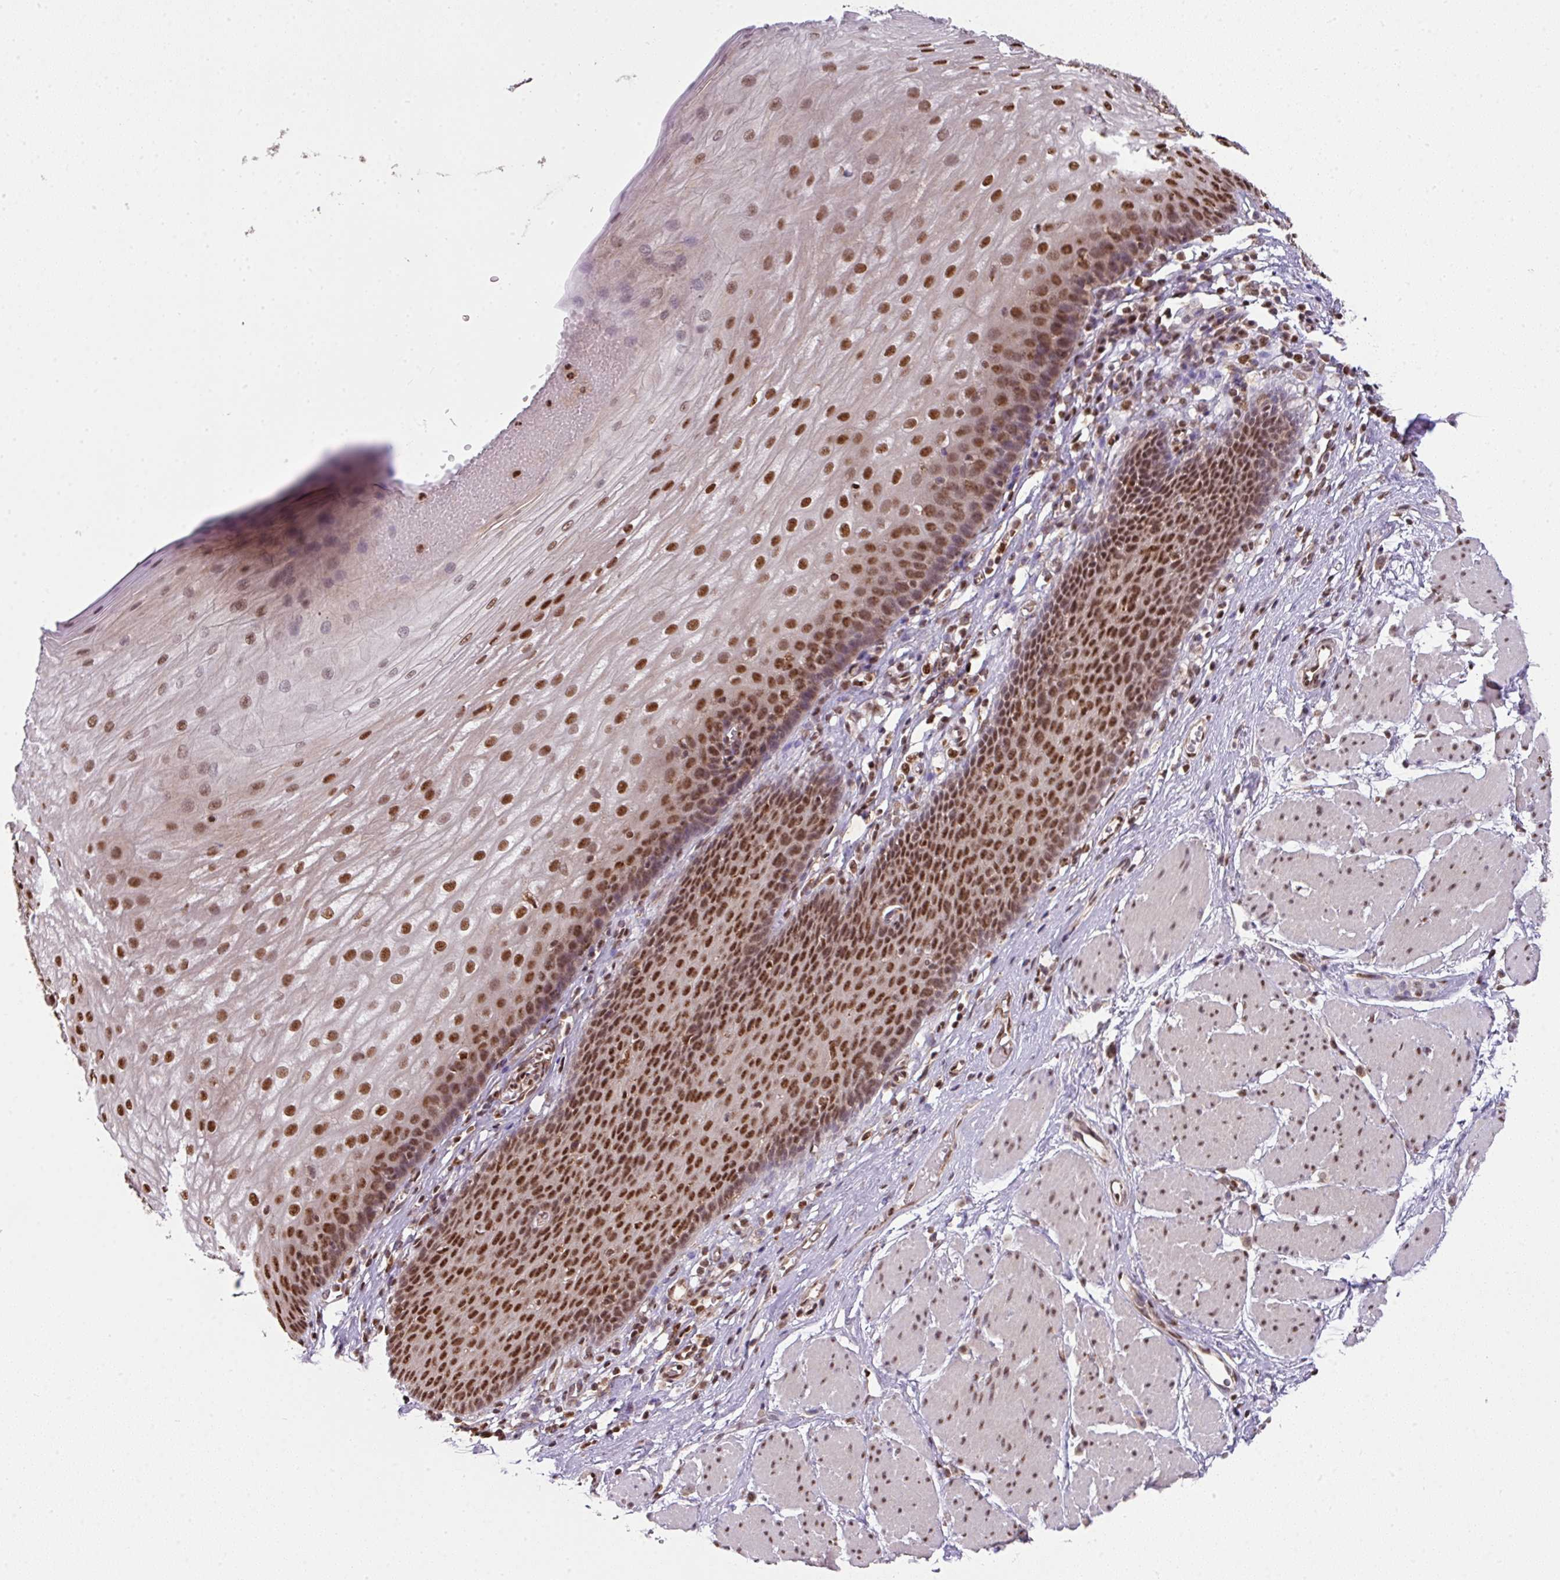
{"staining": {"intensity": "strong", "quantity": ">75%", "location": "nuclear"}, "tissue": "esophagus", "cell_type": "Squamous epithelial cells", "image_type": "normal", "snomed": [{"axis": "morphology", "description": "Normal tissue, NOS"}, {"axis": "topography", "description": "Esophagus"}], "caption": "Immunohistochemistry (DAB) staining of unremarkable esophagus shows strong nuclear protein positivity in about >75% of squamous epithelial cells.", "gene": "PLK1", "patient": {"sex": "male", "age": 69}}